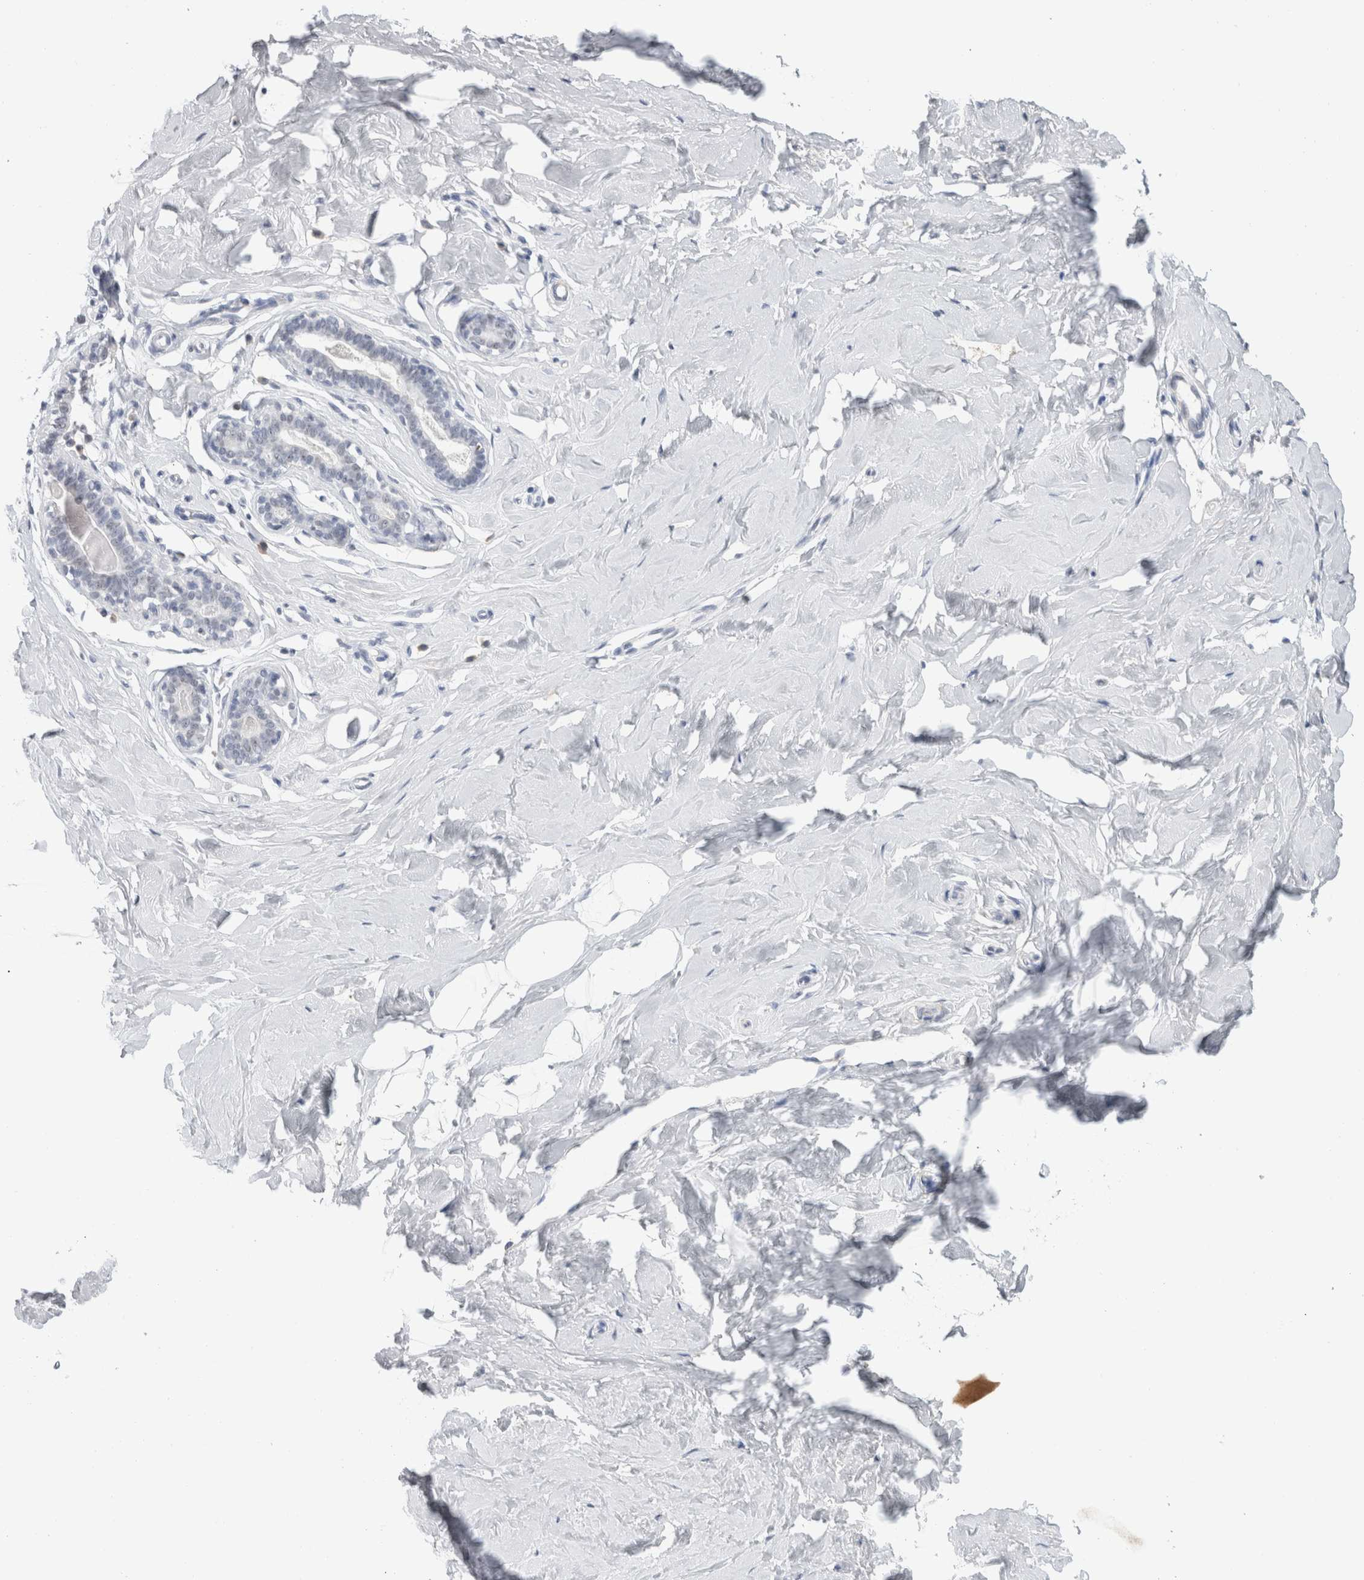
{"staining": {"intensity": "negative", "quantity": "none", "location": "none"}, "tissue": "breast", "cell_type": "Adipocytes", "image_type": "normal", "snomed": [{"axis": "morphology", "description": "Normal tissue, NOS"}, {"axis": "topography", "description": "Breast"}], "caption": "DAB (3,3'-diaminobenzidine) immunohistochemical staining of benign human breast displays no significant positivity in adipocytes.", "gene": "CADM3", "patient": {"sex": "female", "age": 23}}